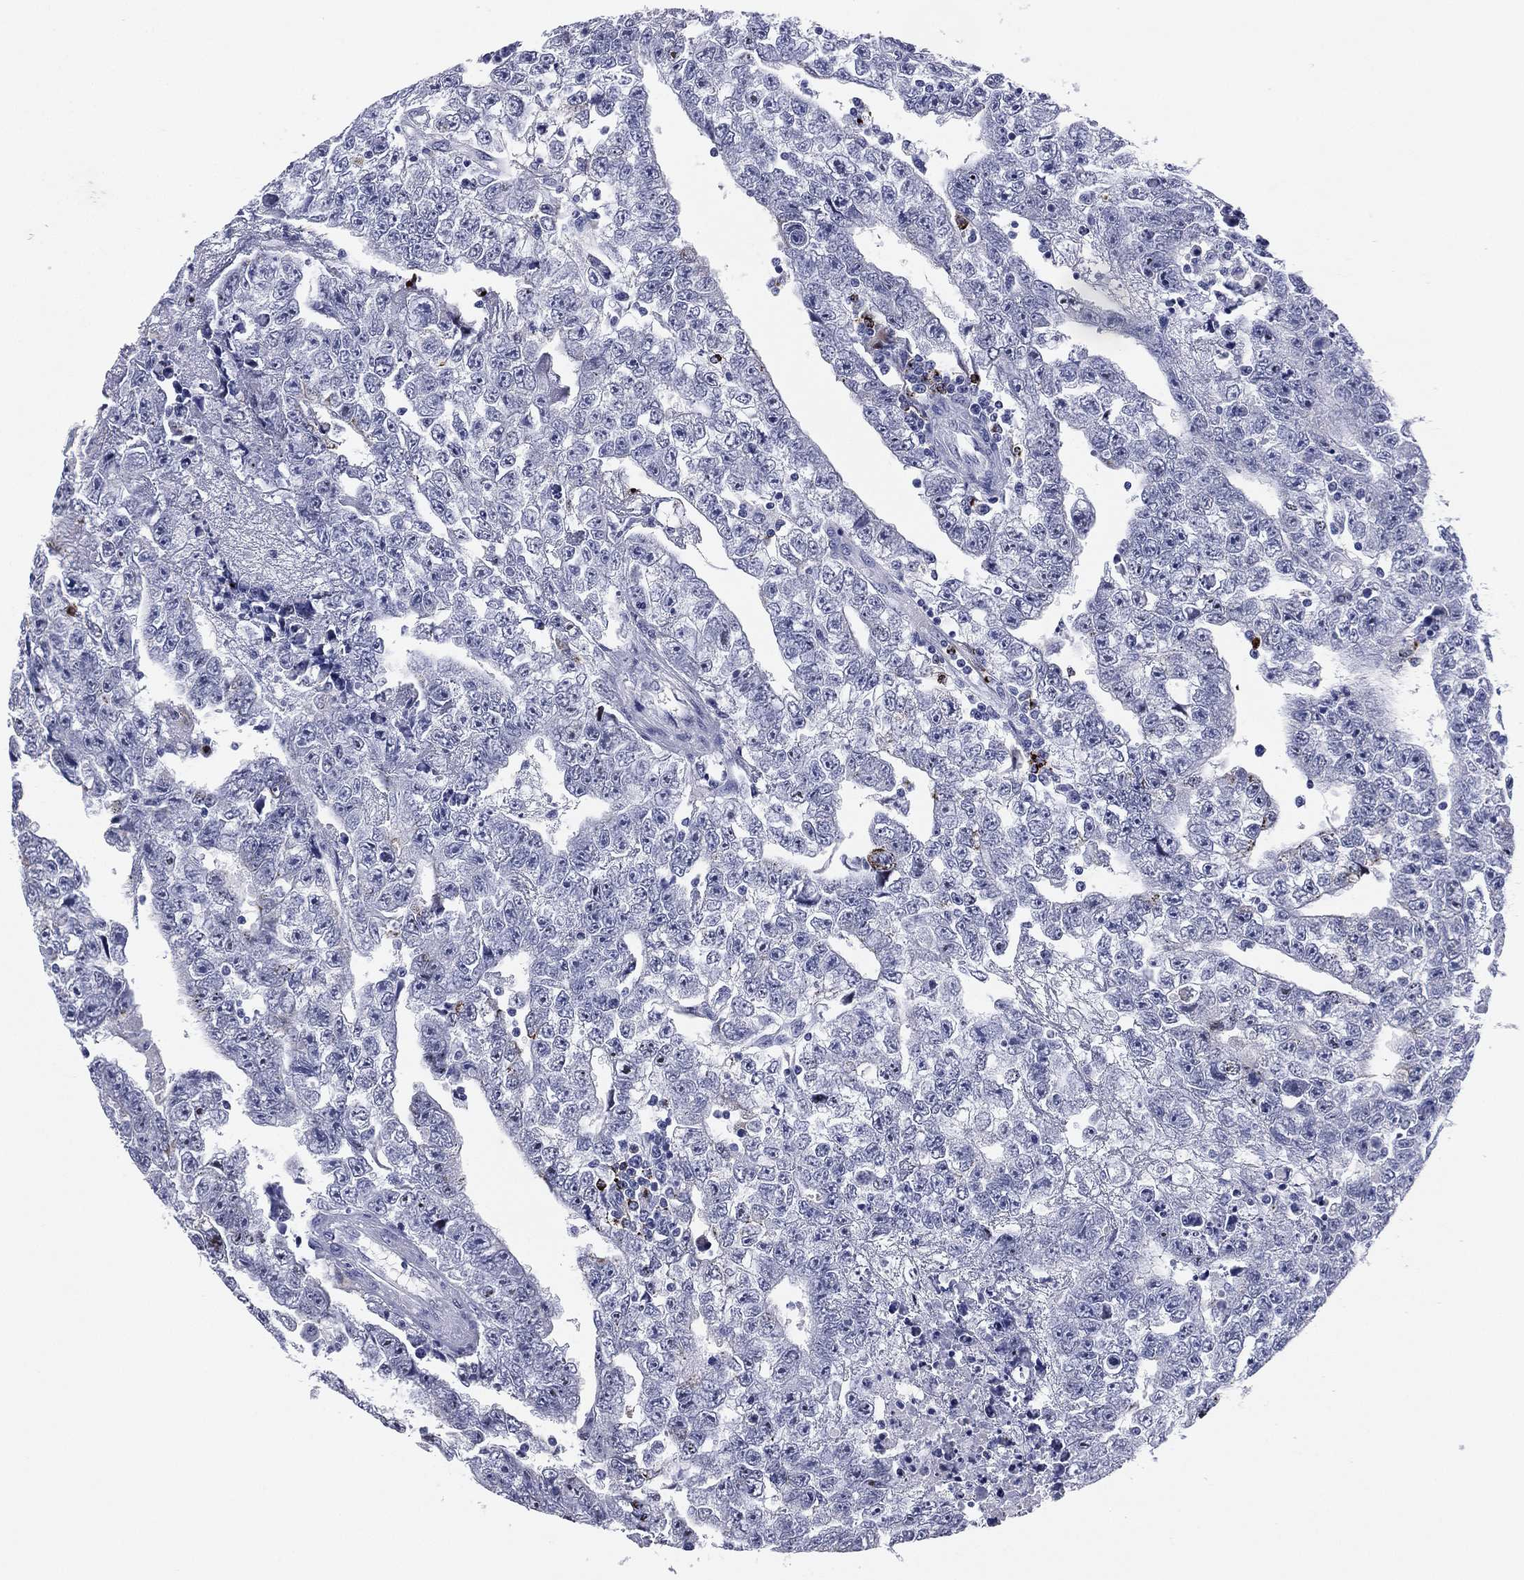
{"staining": {"intensity": "negative", "quantity": "none", "location": "none"}, "tissue": "testis cancer", "cell_type": "Tumor cells", "image_type": "cancer", "snomed": [{"axis": "morphology", "description": "Carcinoma, Embryonal, NOS"}, {"axis": "topography", "description": "Testis"}], "caption": "Testis cancer stained for a protein using IHC displays no expression tumor cells.", "gene": "HLA-DOA", "patient": {"sex": "male", "age": 25}}